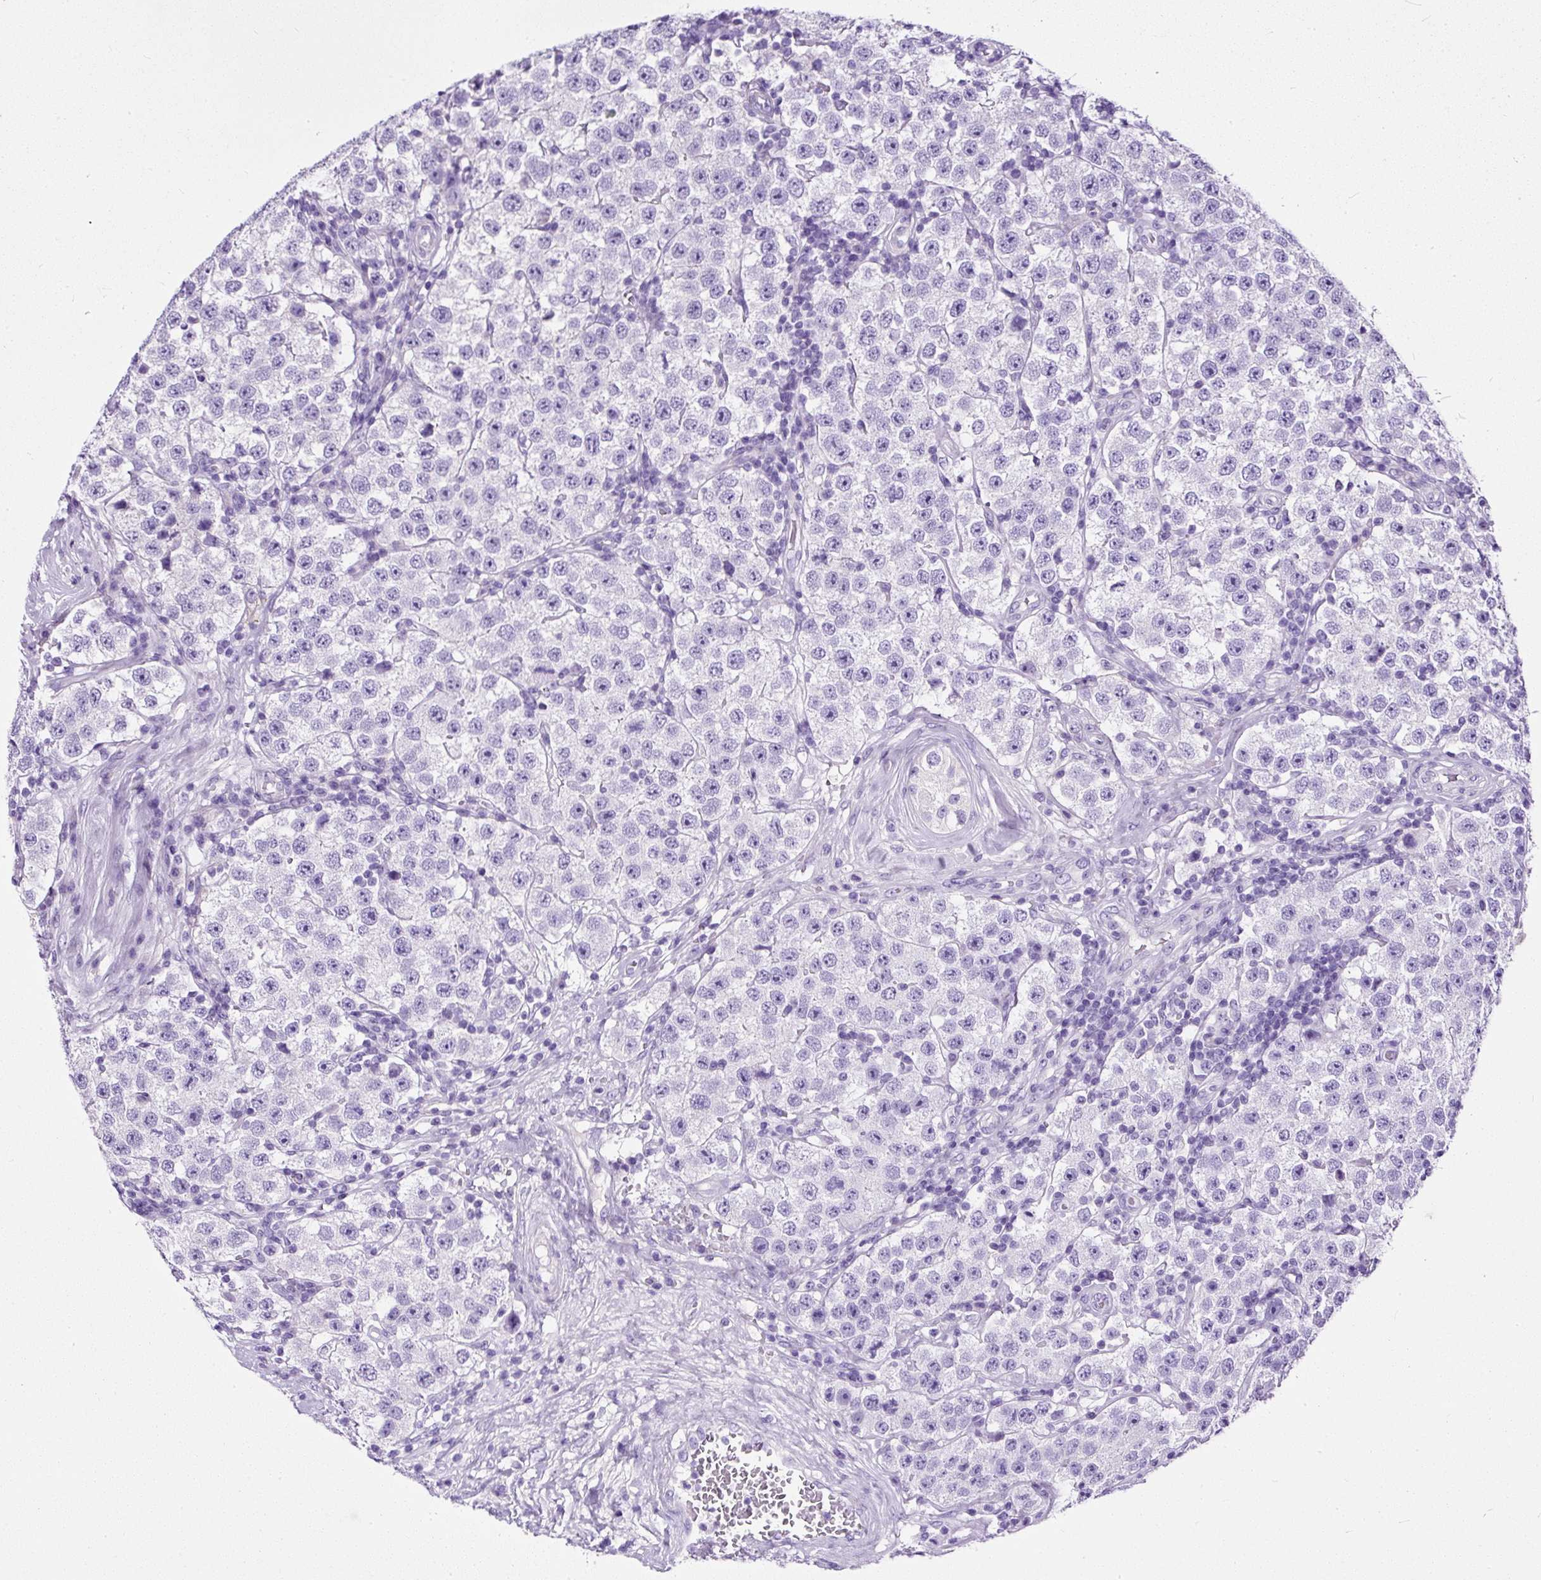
{"staining": {"intensity": "negative", "quantity": "none", "location": "none"}, "tissue": "testis cancer", "cell_type": "Tumor cells", "image_type": "cancer", "snomed": [{"axis": "morphology", "description": "Seminoma, NOS"}, {"axis": "topography", "description": "Testis"}], "caption": "This is an immunohistochemistry (IHC) histopathology image of testis cancer. There is no positivity in tumor cells.", "gene": "STOX2", "patient": {"sex": "male", "age": 34}}